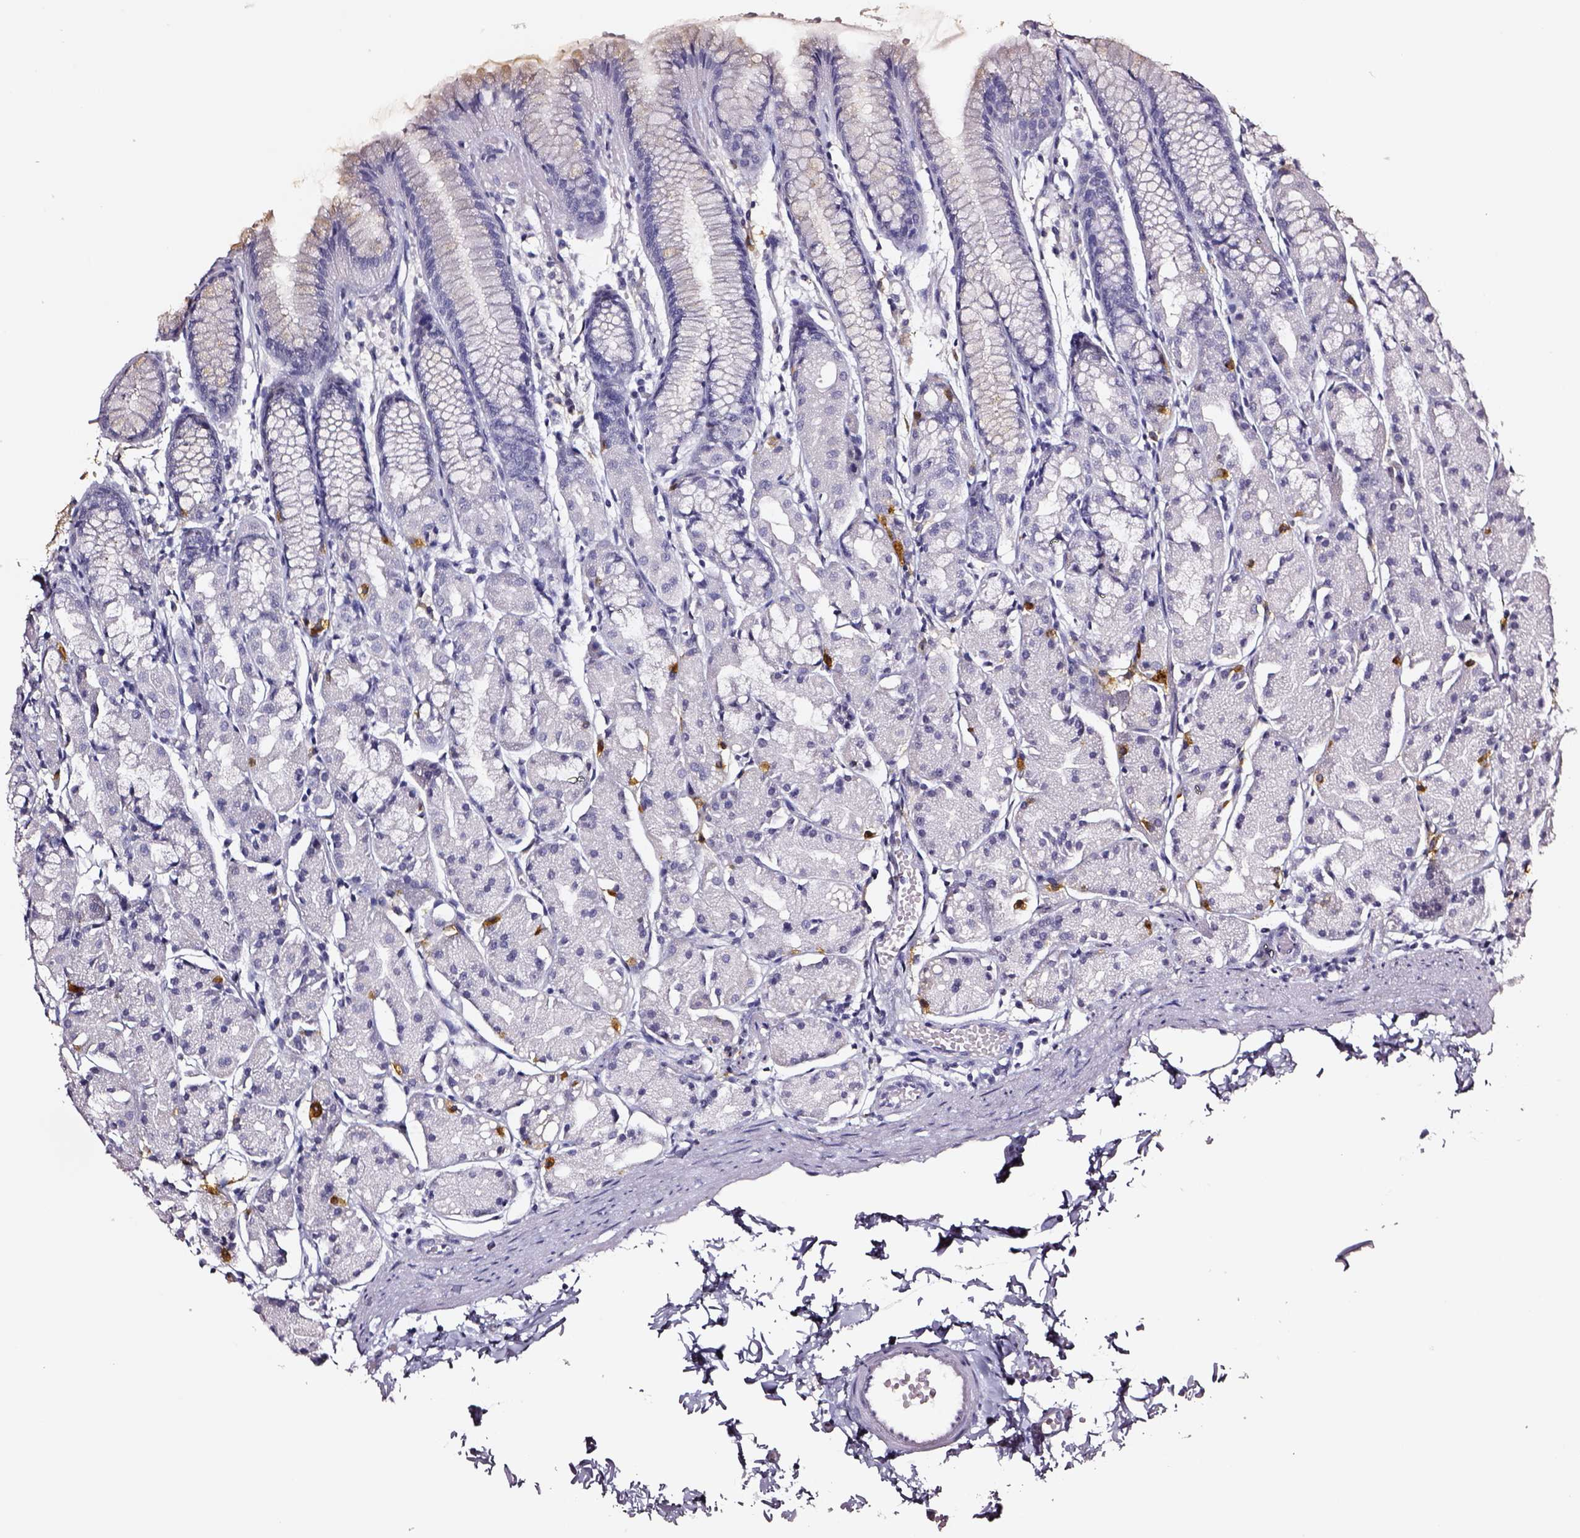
{"staining": {"intensity": "negative", "quantity": "none", "location": "none"}, "tissue": "stomach", "cell_type": "Glandular cells", "image_type": "normal", "snomed": [{"axis": "morphology", "description": "Normal tissue, NOS"}, {"axis": "topography", "description": "Stomach, upper"}], "caption": "IHC photomicrograph of unremarkable human stomach stained for a protein (brown), which exhibits no expression in glandular cells.", "gene": "DPEP1", "patient": {"sex": "male", "age": 47}}